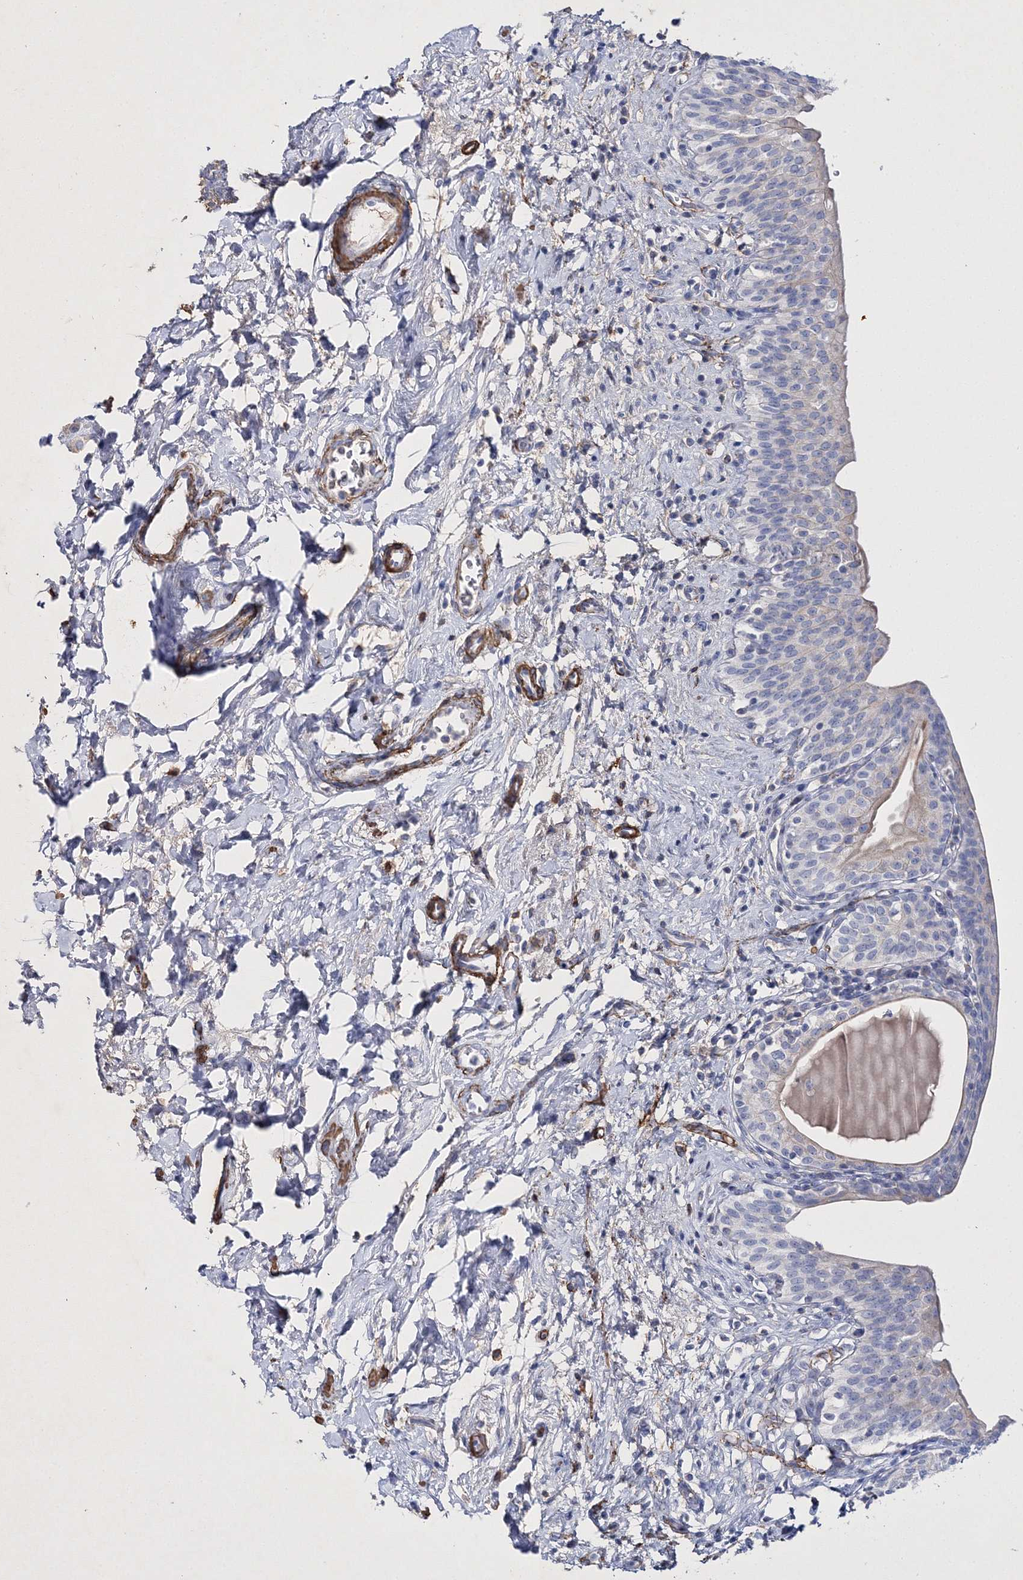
{"staining": {"intensity": "negative", "quantity": "none", "location": "none"}, "tissue": "urinary bladder", "cell_type": "Urothelial cells", "image_type": "normal", "snomed": [{"axis": "morphology", "description": "Normal tissue, NOS"}, {"axis": "topography", "description": "Urinary bladder"}], "caption": "Human urinary bladder stained for a protein using immunohistochemistry reveals no staining in urothelial cells.", "gene": "RTN2", "patient": {"sex": "male", "age": 83}}